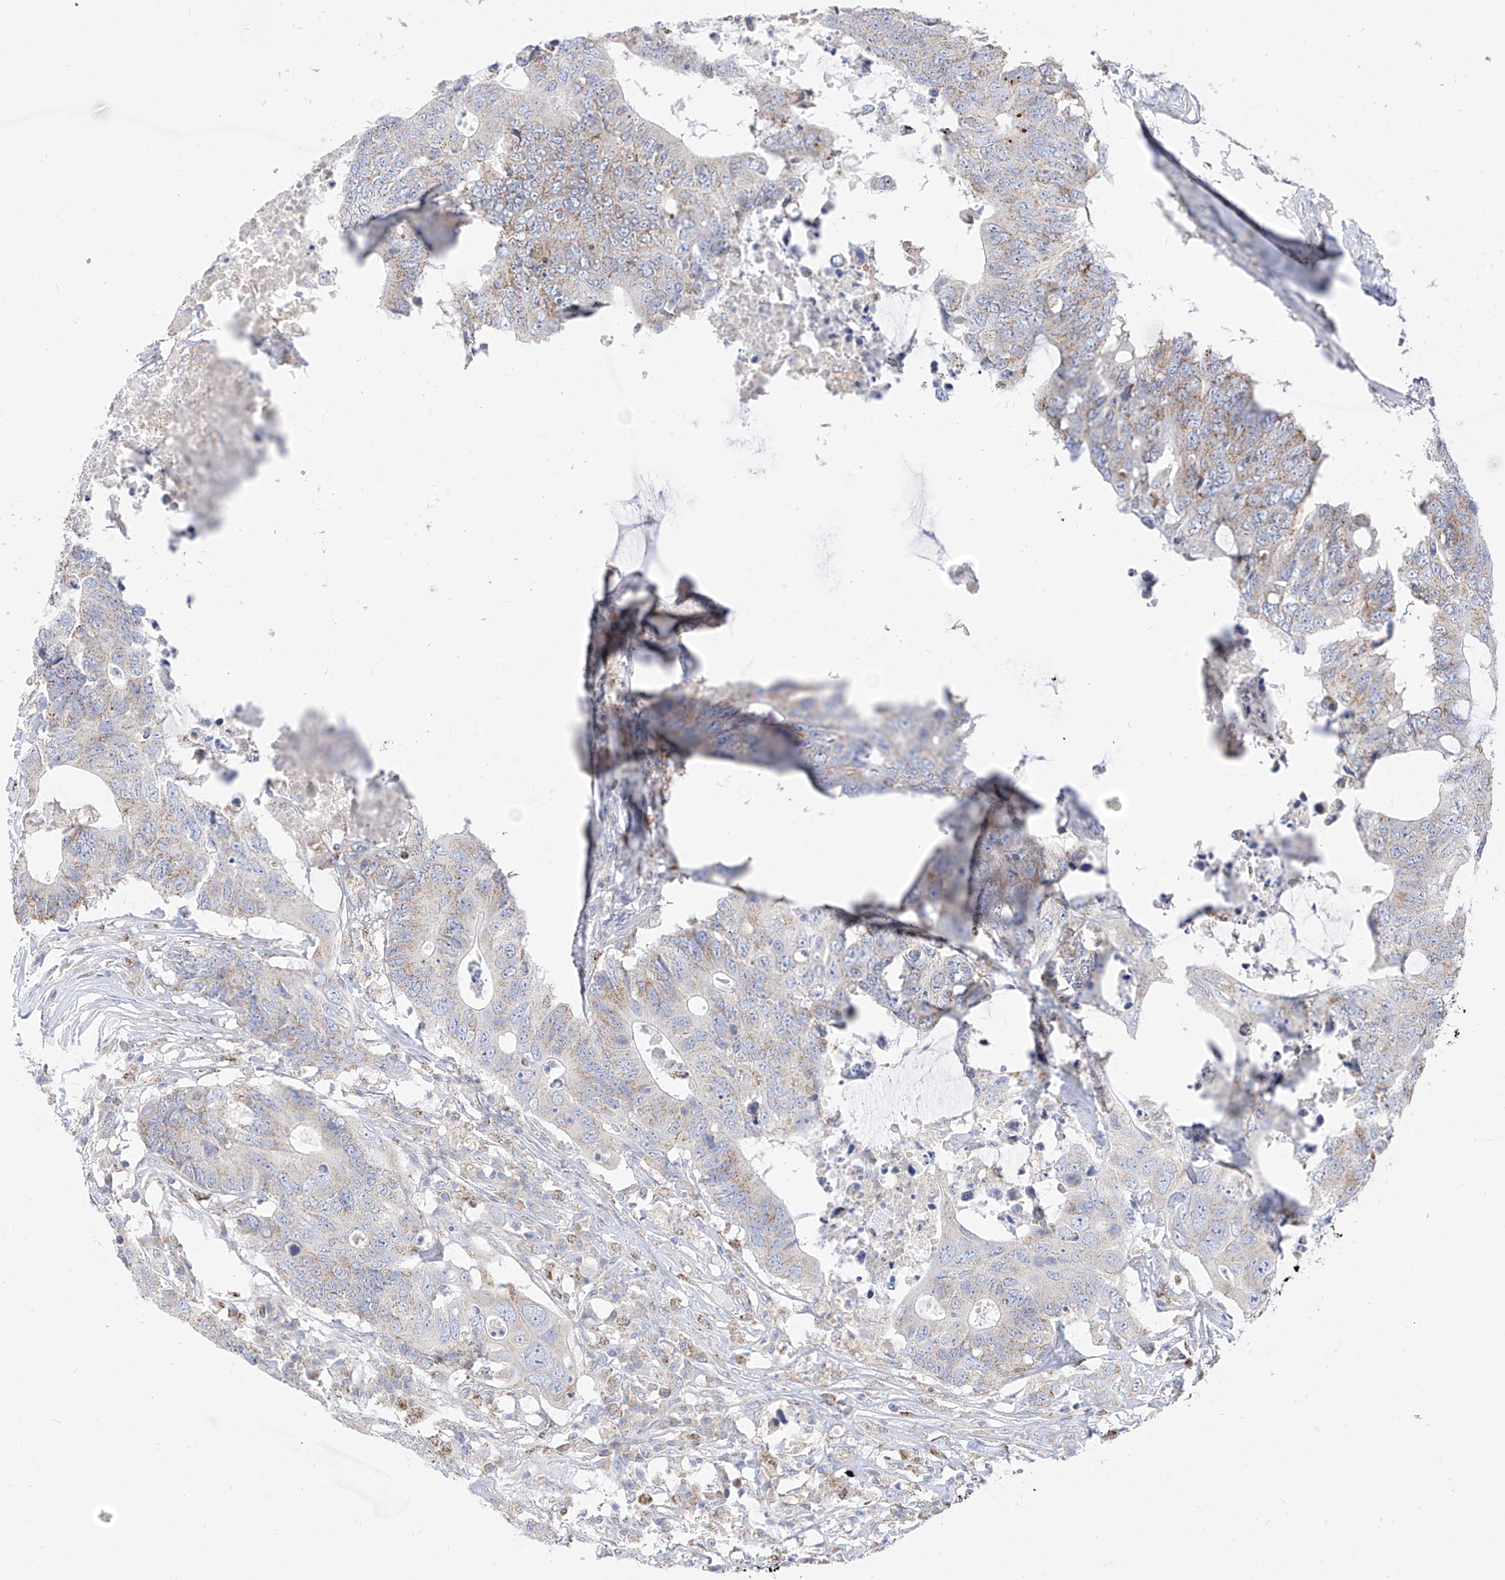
{"staining": {"intensity": "weak", "quantity": "25%-75%", "location": "cytoplasmic/membranous"}, "tissue": "colorectal cancer", "cell_type": "Tumor cells", "image_type": "cancer", "snomed": [{"axis": "morphology", "description": "Adenocarcinoma, NOS"}, {"axis": "topography", "description": "Colon"}], "caption": "A low amount of weak cytoplasmic/membranous expression is present in approximately 25%-75% of tumor cells in colorectal adenocarcinoma tissue.", "gene": "RASA2", "patient": {"sex": "male", "age": 71}}